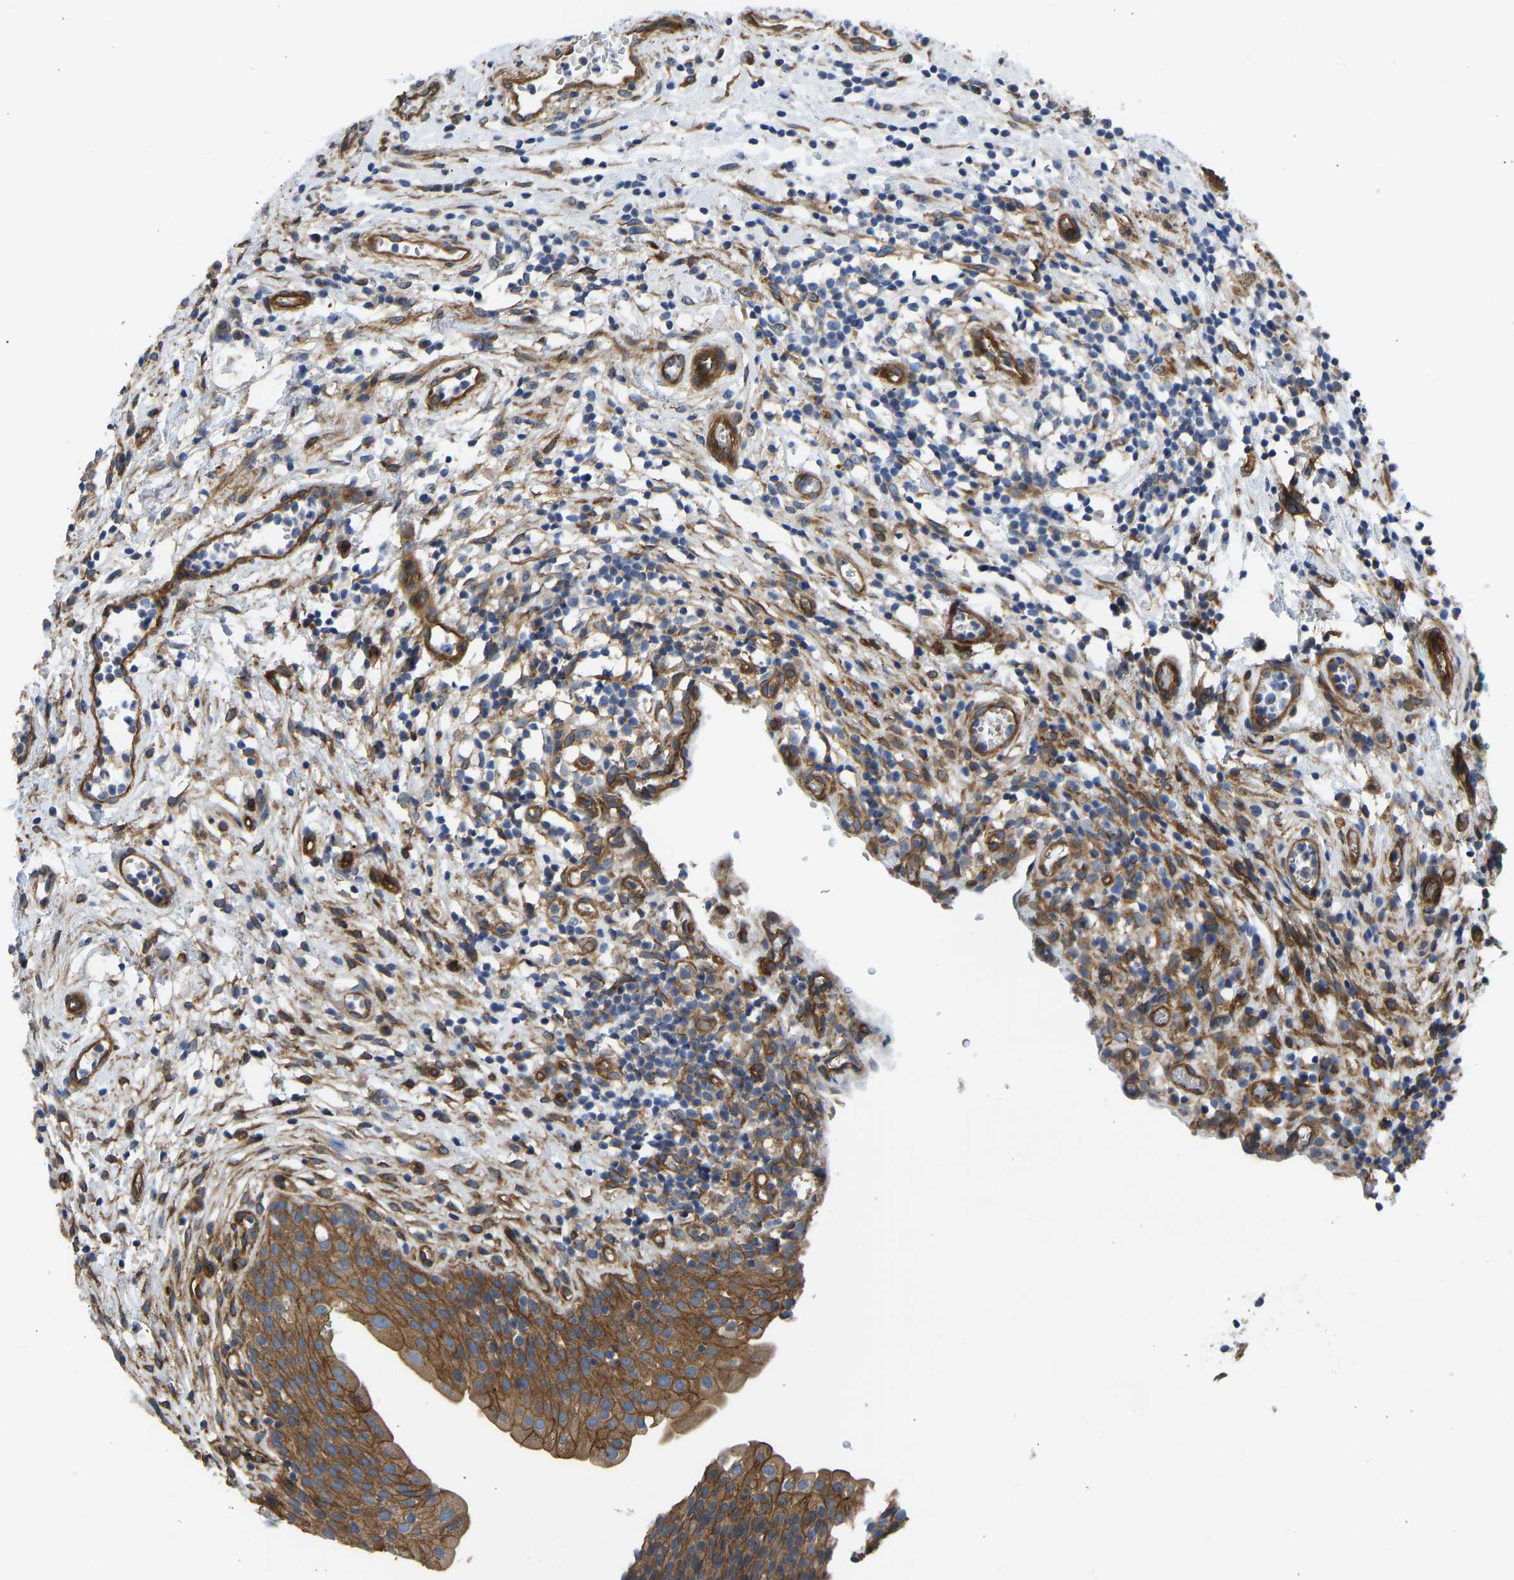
{"staining": {"intensity": "moderate", "quantity": ">75%", "location": "cytoplasmic/membranous"}, "tissue": "urinary bladder", "cell_type": "Urothelial cells", "image_type": "normal", "snomed": [{"axis": "morphology", "description": "Normal tissue, NOS"}, {"axis": "topography", "description": "Urinary bladder"}], "caption": "Urinary bladder stained with a brown dye displays moderate cytoplasmic/membranous positive positivity in about >75% of urothelial cells.", "gene": "MYO1C", "patient": {"sex": "male", "age": 37}}